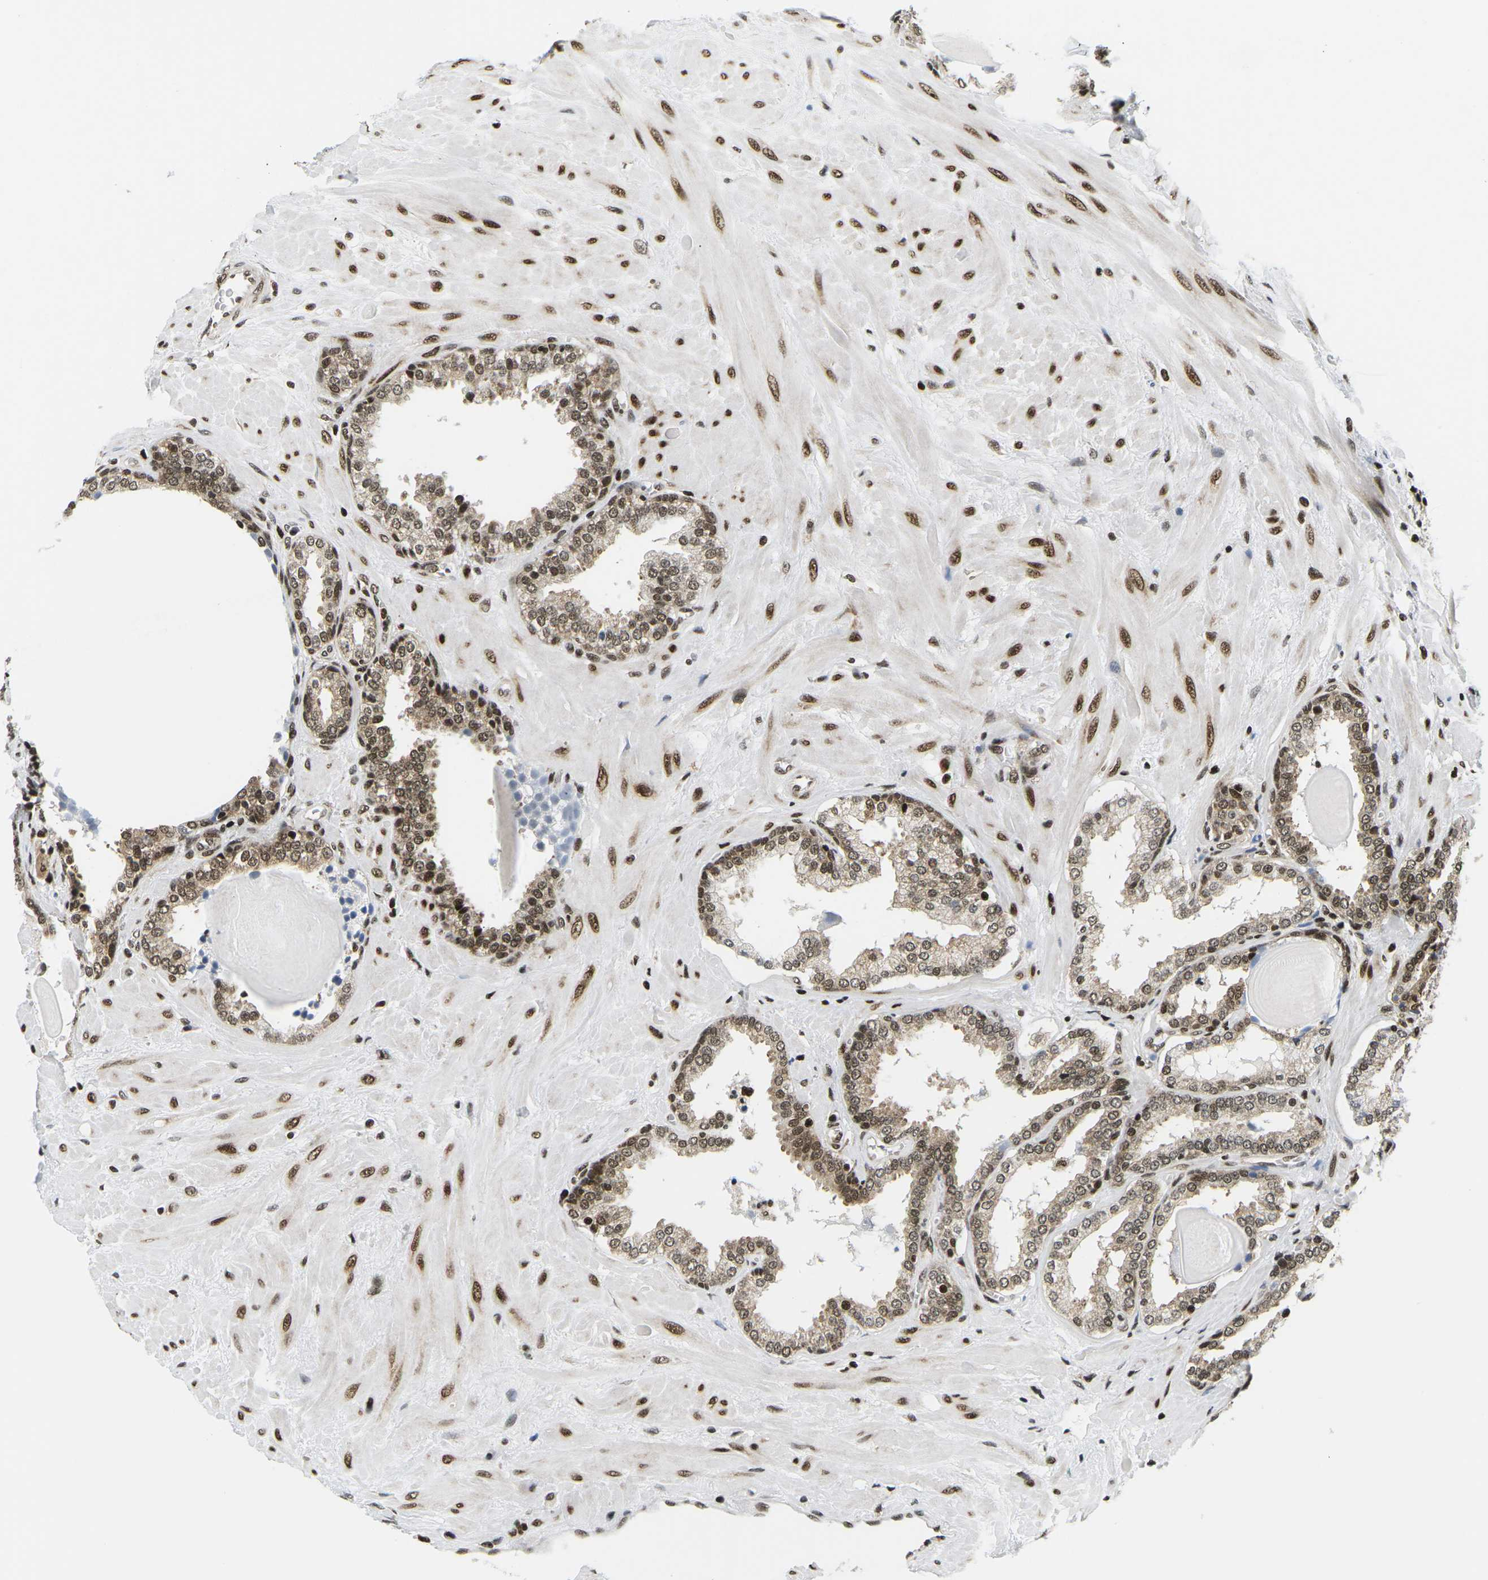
{"staining": {"intensity": "moderate", "quantity": ">75%", "location": "cytoplasmic/membranous,nuclear"}, "tissue": "prostate", "cell_type": "Glandular cells", "image_type": "normal", "snomed": [{"axis": "morphology", "description": "Normal tissue, NOS"}, {"axis": "topography", "description": "Prostate"}], "caption": "The photomicrograph exhibits staining of unremarkable prostate, revealing moderate cytoplasmic/membranous,nuclear protein staining (brown color) within glandular cells. (Stains: DAB in brown, nuclei in blue, Microscopy: brightfield microscopy at high magnification).", "gene": "CELF1", "patient": {"sex": "male", "age": 51}}